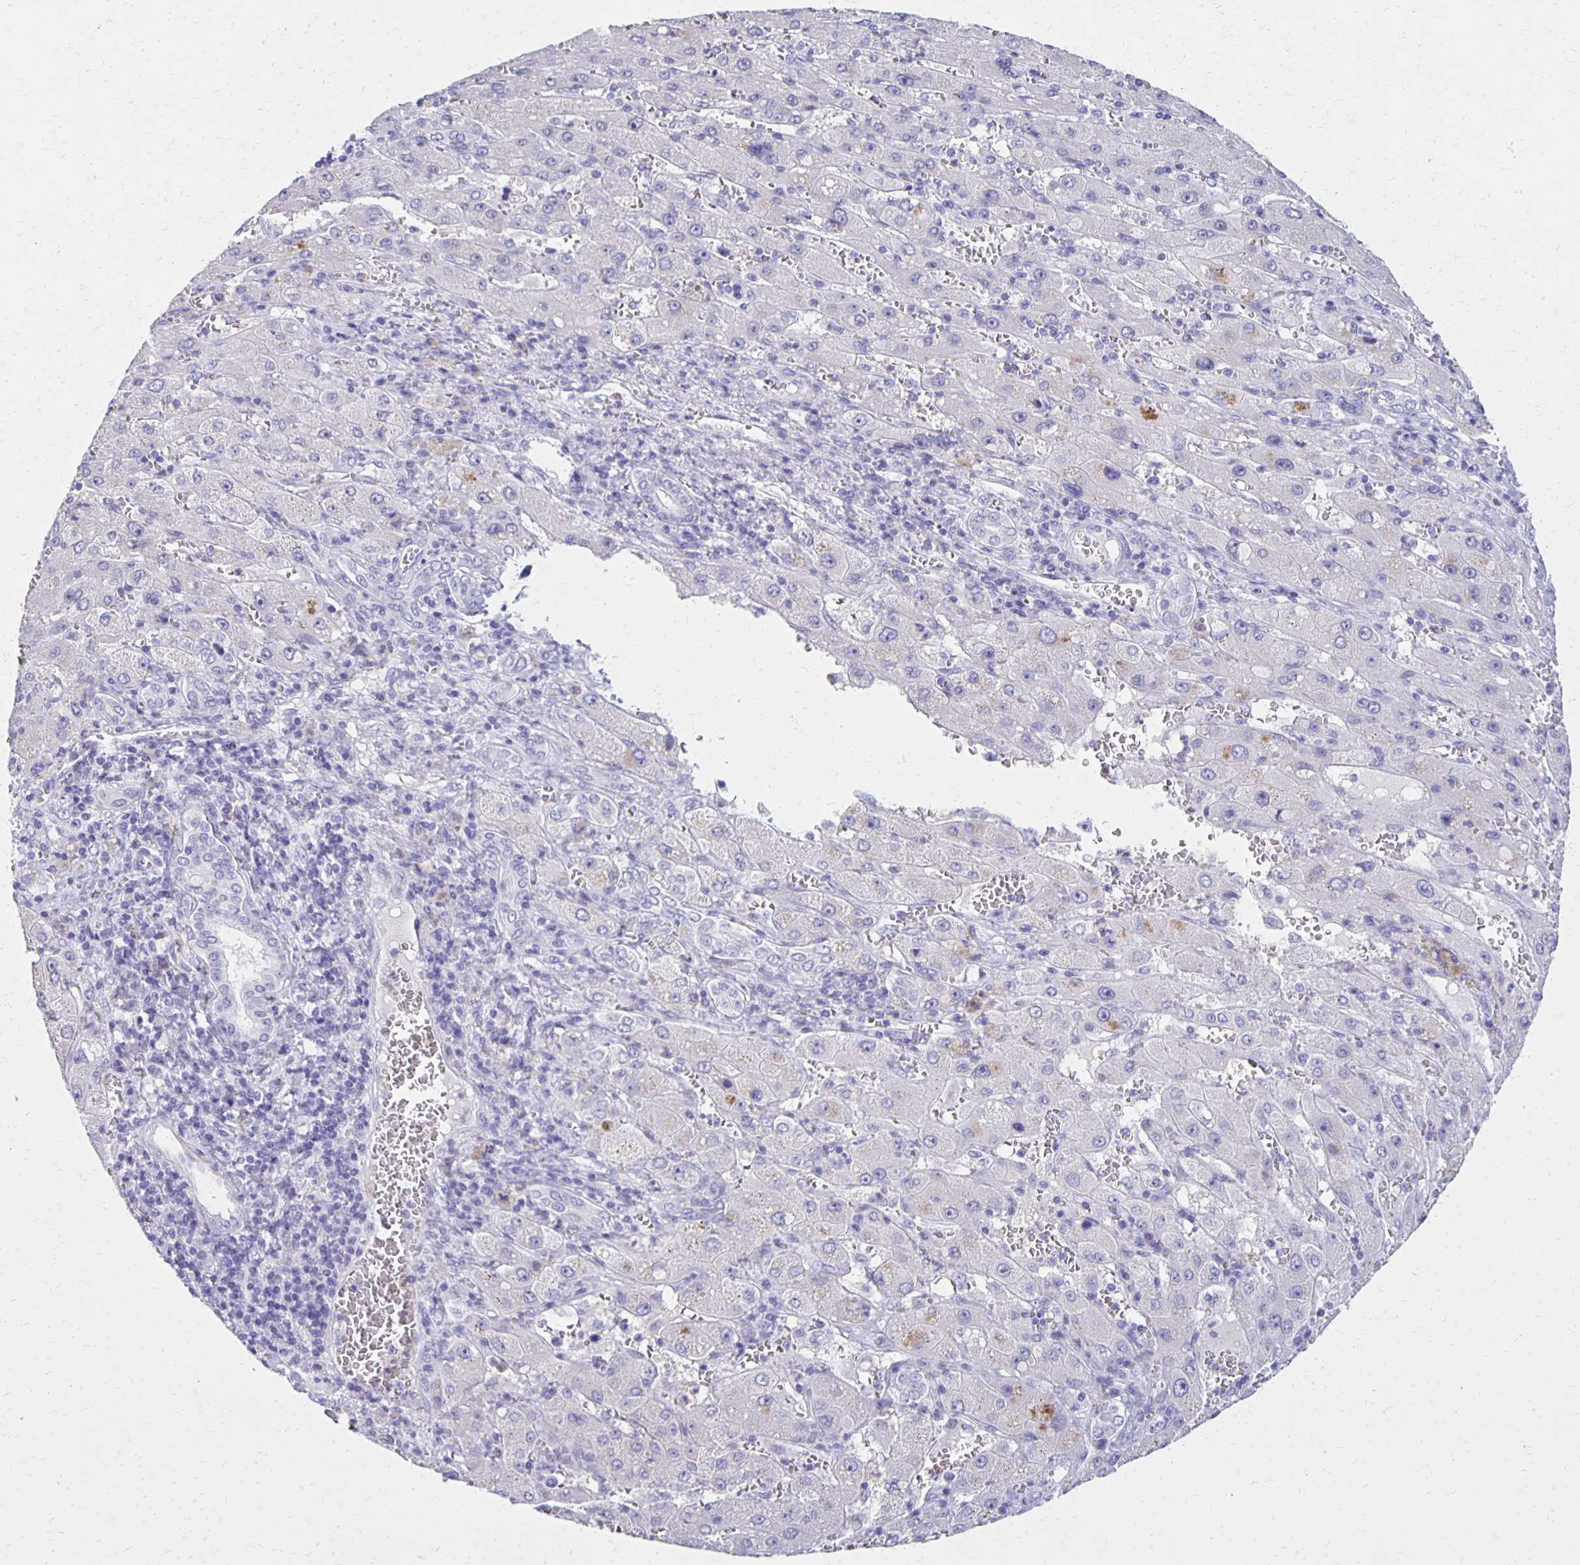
{"staining": {"intensity": "negative", "quantity": "none", "location": "none"}, "tissue": "liver cancer", "cell_type": "Tumor cells", "image_type": "cancer", "snomed": [{"axis": "morphology", "description": "Carcinoma, Hepatocellular, NOS"}, {"axis": "topography", "description": "Liver"}], "caption": "Immunohistochemistry histopathology image of neoplastic tissue: liver hepatocellular carcinoma stained with DAB (3,3'-diaminobenzidine) shows no significant protein expression in tumor cells.", "gene": "SEPTIN5", "patient": {"sex": "female", "age": 73}}